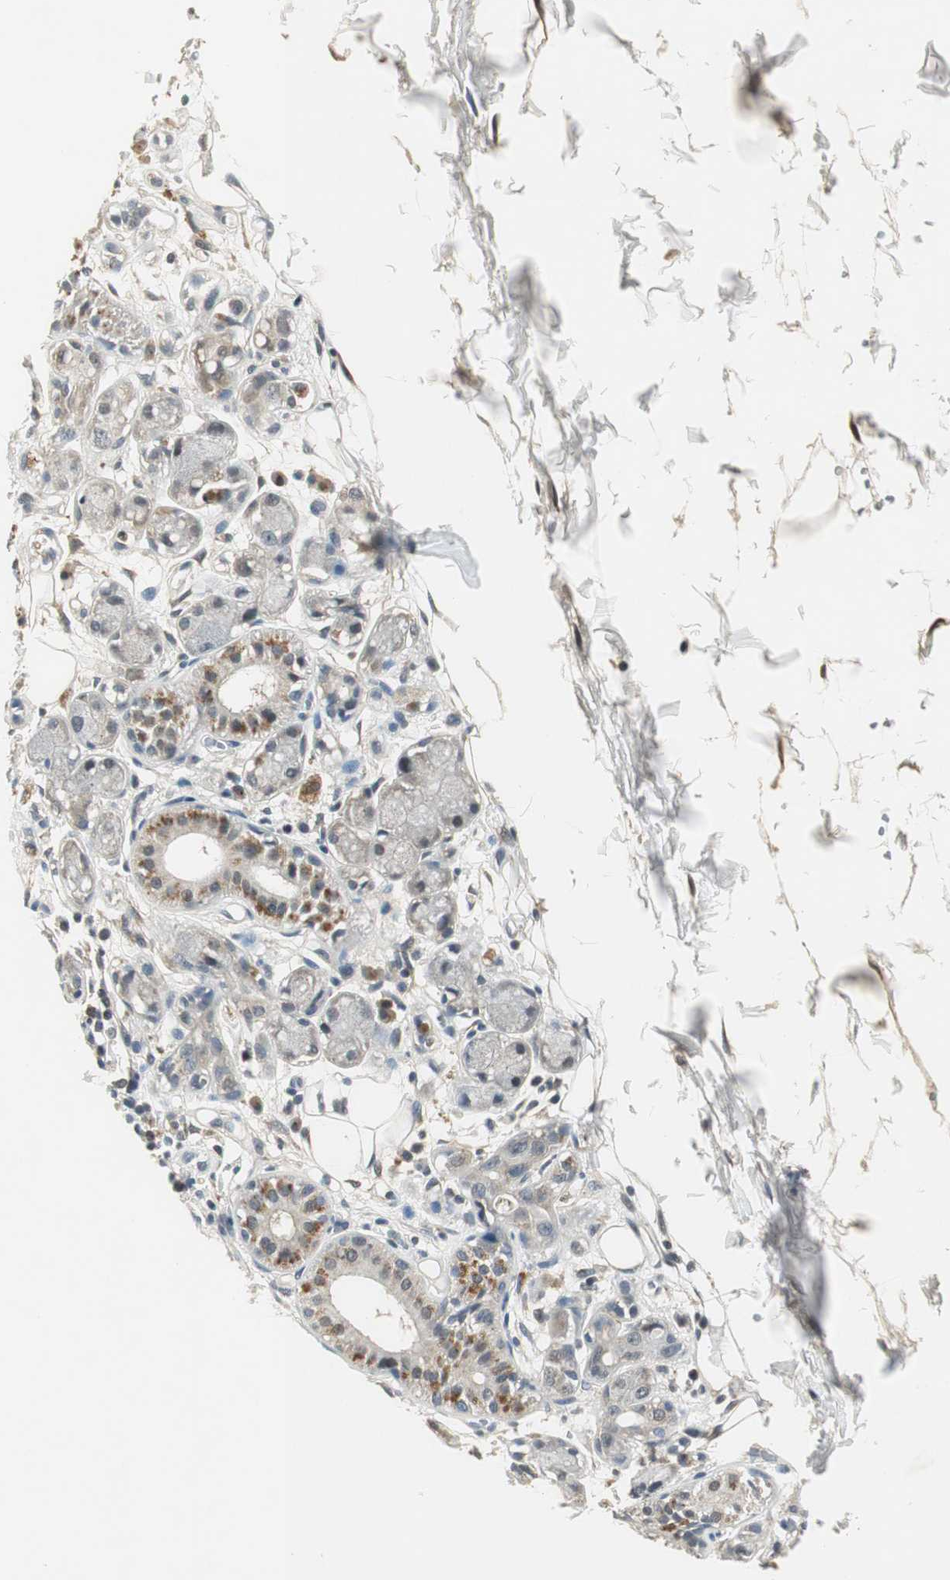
{"staining": {"intensity": "weak", "quantity": ">75%", "location": "cytoplasmic/membranous"}, "tissue": "adipose tissue", "cell_type": "Adipocytes", "image_type": "normal", "snomed": [{"axis": "morphology", "description": "Normal tissue, NOS"}, {"axis": "morphology", "description": "Inflammation, NOS"}, {"axis": "topography", "description": "Vascular tissue"}, {"axis": "topography", "description": "Salivary gland"}], "caption": "Brown immunohistochemical staining in benign human adipose tissue exhibits weak cytoplasmic/membranous positivity in about >75% of adipocytes.", "gene": "PSMB4", "patient": {"sex": "female", "age": 75}}